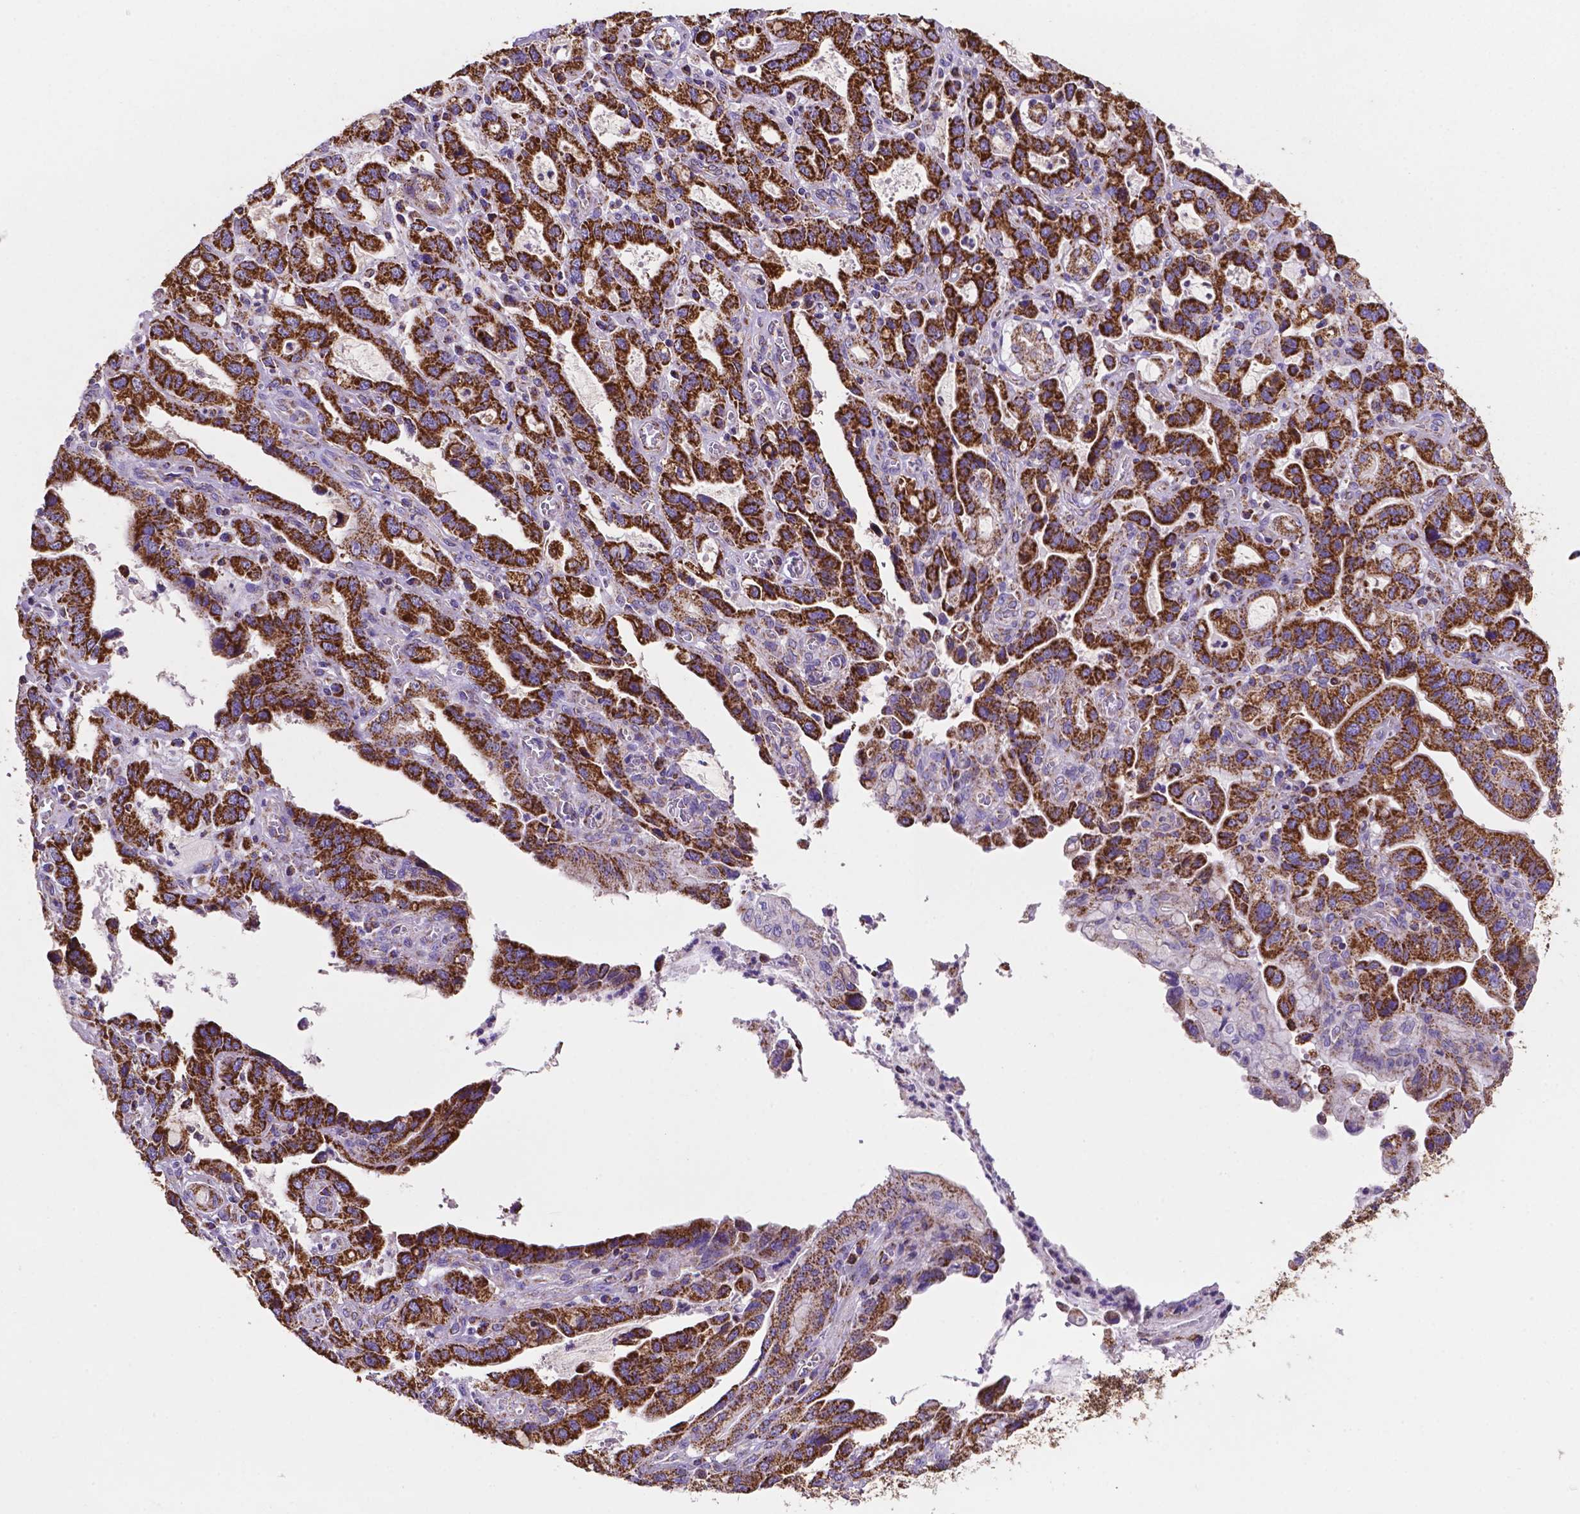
{"staining": {"intensity": "strong", "quantity": ">75%", "location": "cytoplasmic/membranous"}, "tissue": "stomach cancer", "cell_type": "Tumor cells", "image_type": "cancer", "snomed": [{"axis": "morphology", "description": "Adenocarcinoma, NOS"}, {"axis": "topography", "description": "Stomach, lower"}], "caption": "A brown stain labels strong cytoplasmic/membranous staining of a protein in stomach adenocarcinoma tumor cells.", "gene": "HSPD1", "patient": {"sex": "female", "age": 76}}